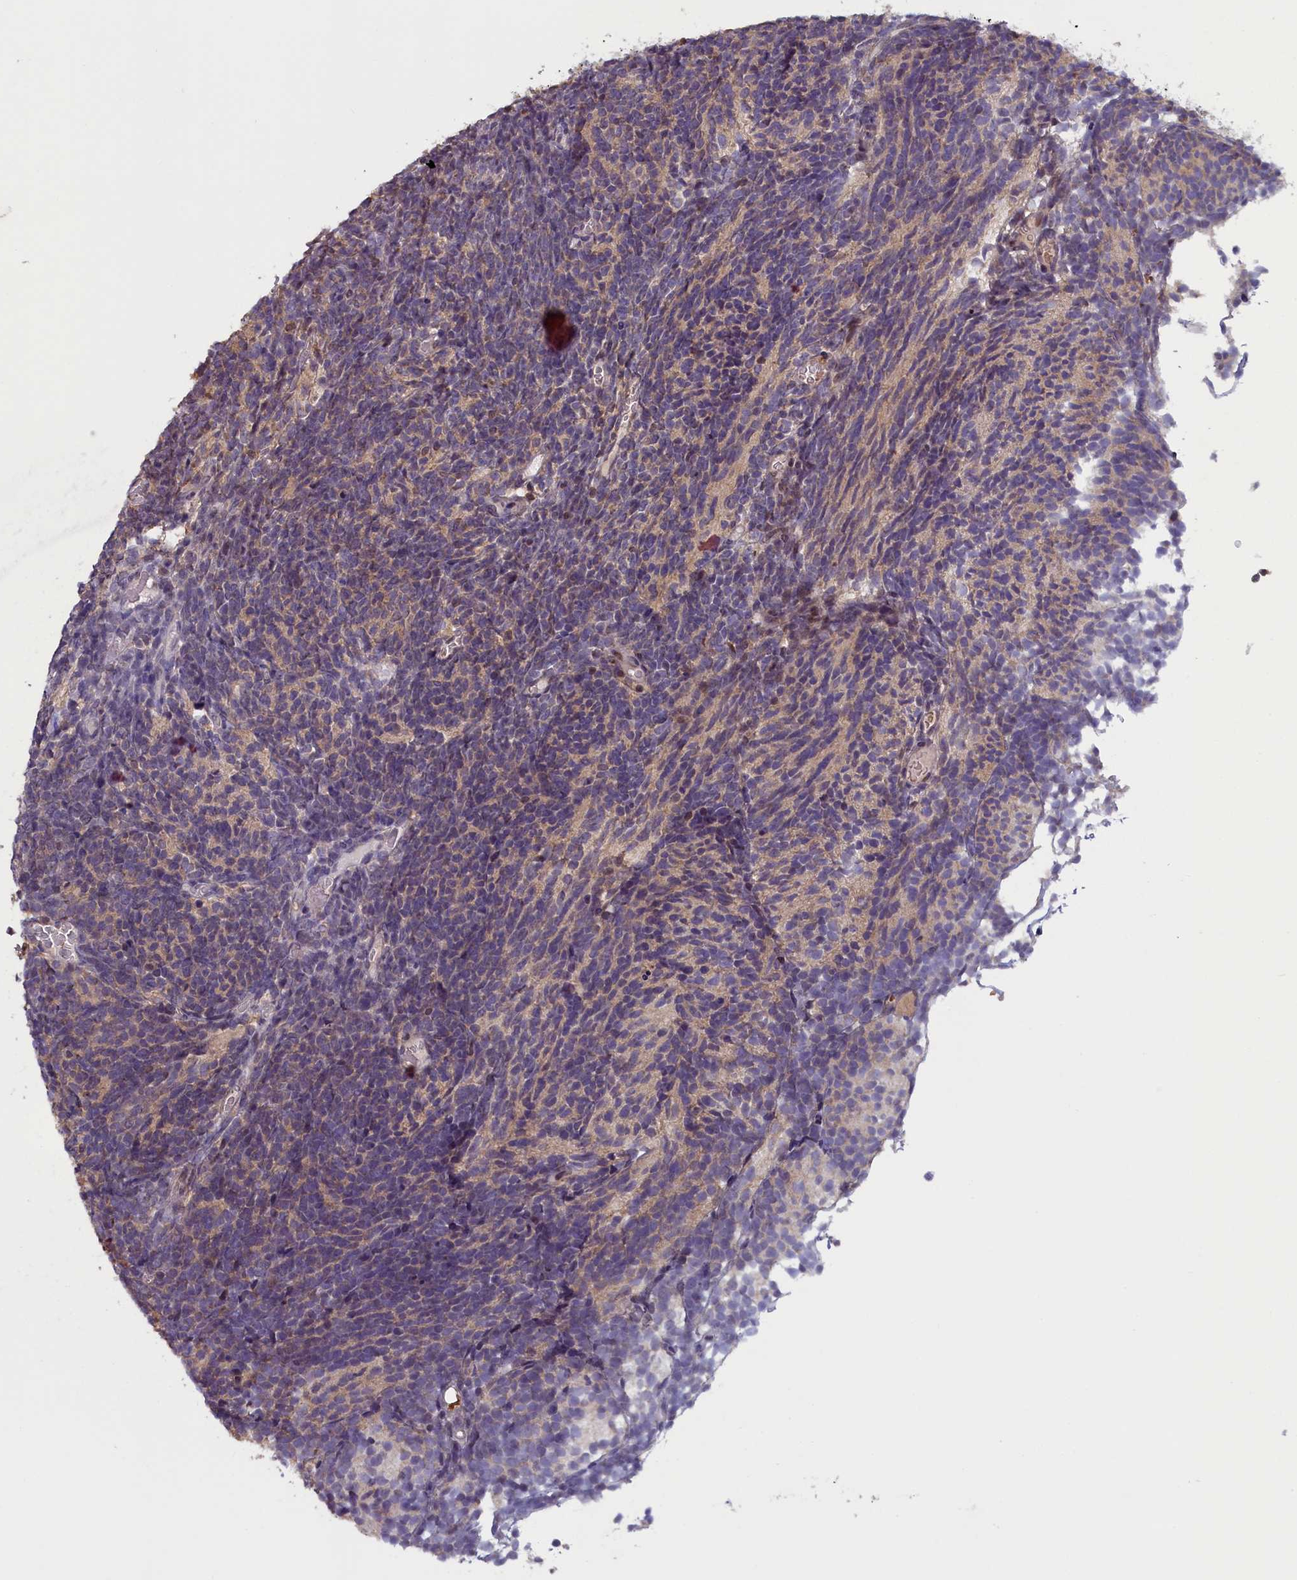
{"staining": {"intensity": "weak", "quantity": "<25%", "location": "cytoplasmic/membranous"}, "tissue": "glioma", "cell_type": "Tumor cells", "image_type": "cancer", "snomed": [{"axis": "morphology", "description": "Glioma, malignant, Low grade"}, {"axis": "topography", "description": "Brain"}], "caption": "IHC image of glioma stained for a protein (brown), which displays no positivity in tumor cells.", "gene": "NUBP1", "patient": {"sex": "female", "age": 1}}